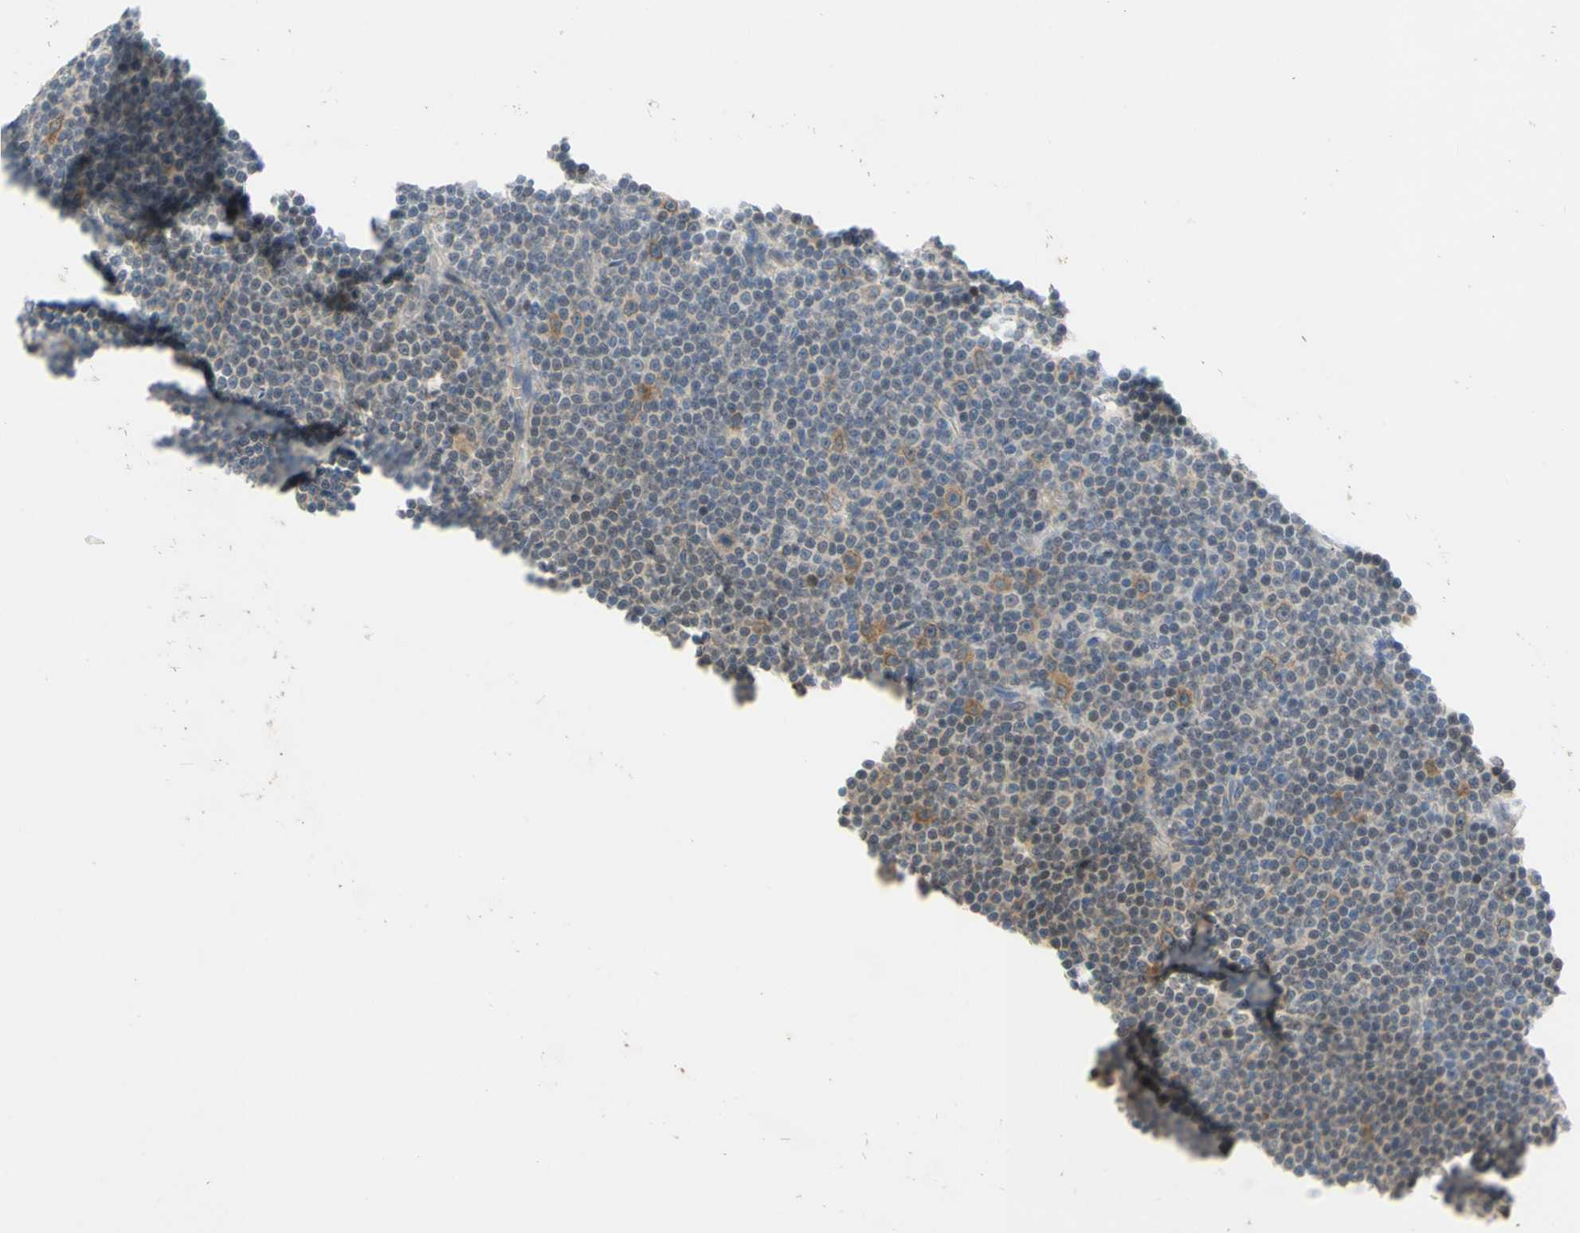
{"staining": {"intensity": "moderate", "quantity": "<25%", "location": "cytoplasmic/membranous"}, "tissue": "lymphoma", "cell_type": "Tumor cells", "image_type": "cancer", "snomed": [{"axis": "morphology", "description": "Malignant lymphoma, non-Hodgkin's type, Low grade"}, {"axis": "topography", "description": "Lymph node"}], "caption": "Immunohistochemistry (IHC) staining of low-grade malignant lymphoma, non-Hodgkin's type, which reveals low levels of moderate cytoplasmic/membranous staining in approximately <25% of tumor cells indicating moderate cytoplasmic/membranous protein expression. The staining was performed using DAB (brown) for protein detection and nuclei were counterstained in hematoxylin (blue).", "gene": "CCNB2", "patient": {"sex": "female", "age": 67}}